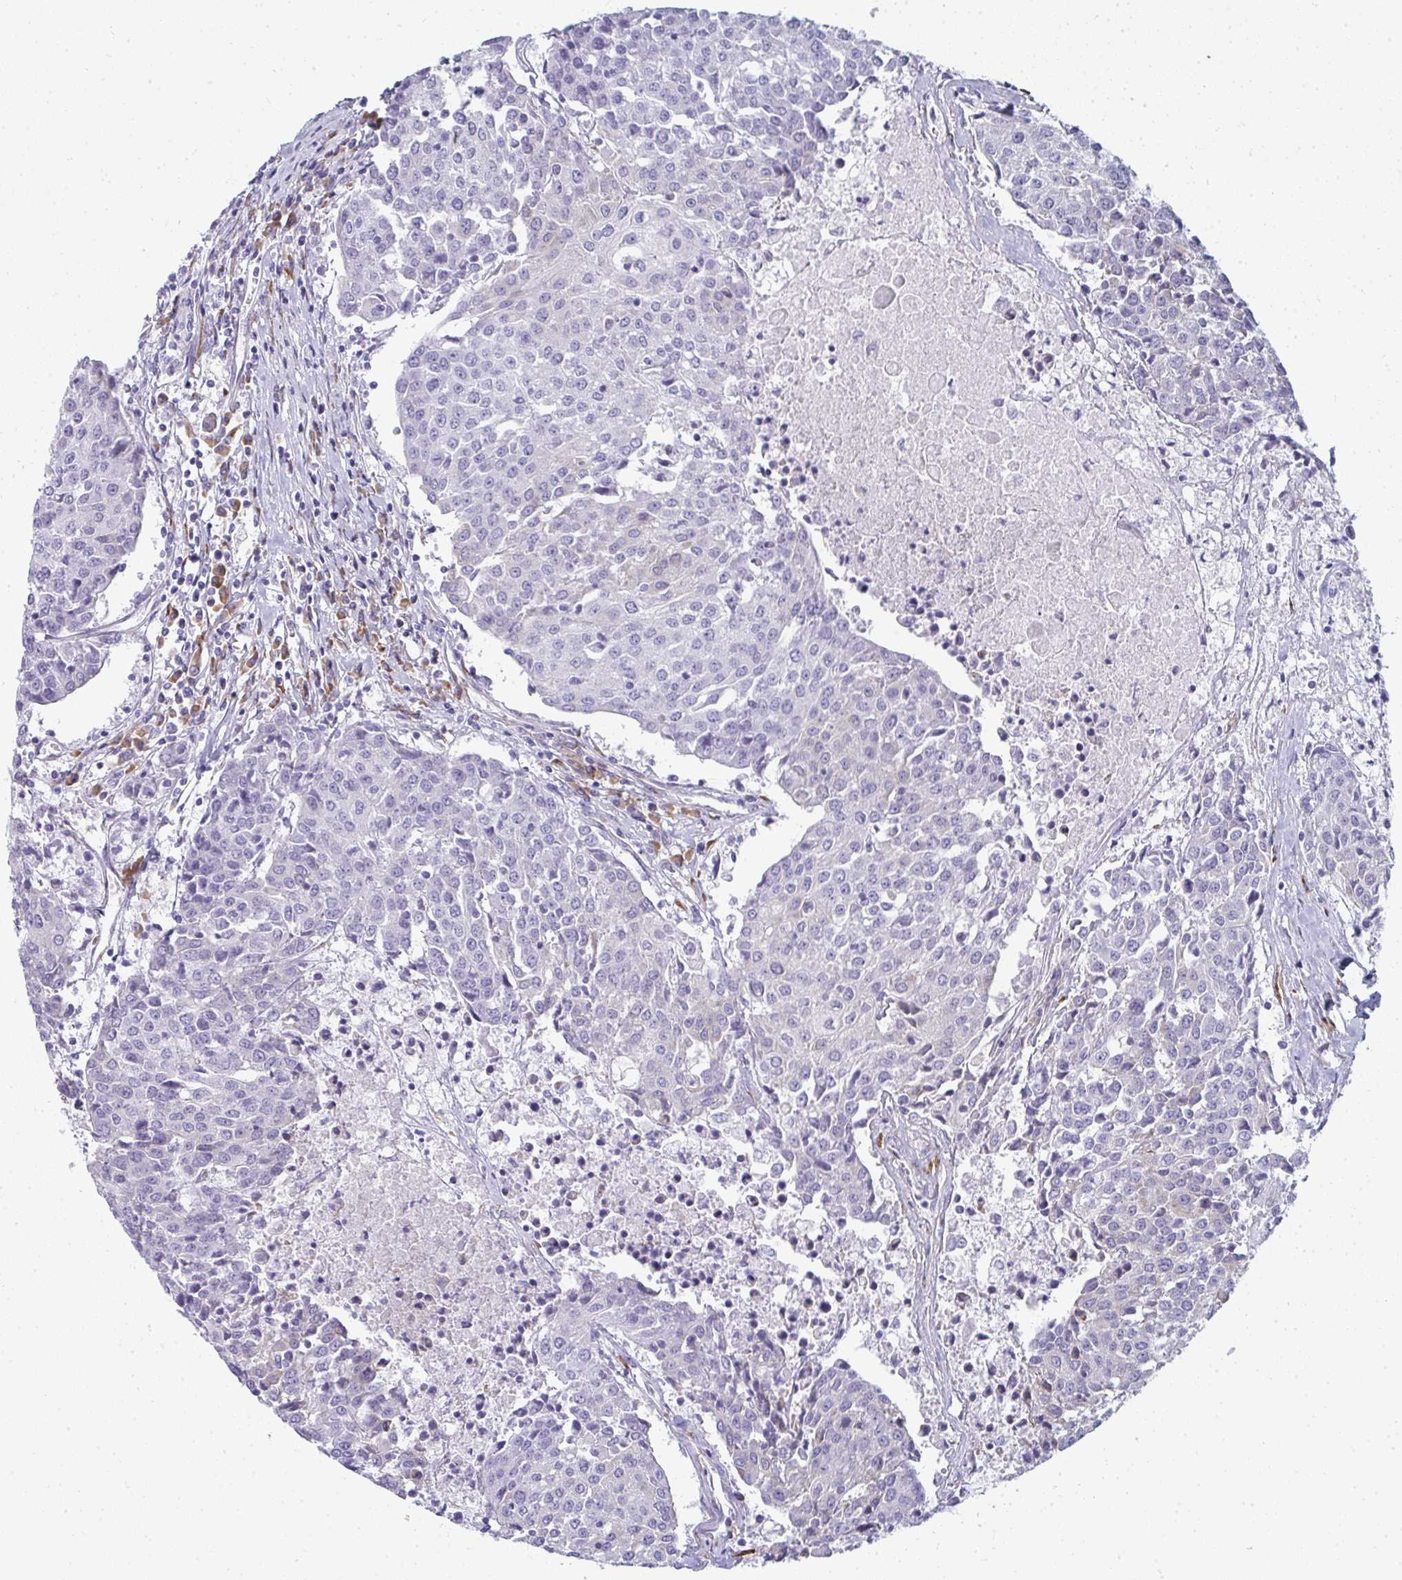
{"staining": {"intensity": "negative", "quantity": "none", "location": "none"}, "tissue": "urothelial cancer", "cell_type": "Tumor cells", "image_type": "cancer", "snomed": [{"axis": "morphology", "description": "Urothelial carcinoma, High grade"}, {"axis": "topography", "description": "Urinary bladder"}], "caption": "Immunohistochemistry of human high-grade urothelial carcinoma exhibits no positivity in tumor cells.", "gene": "SHROOM1", "patient": {"sex": "female", "age": 85}}